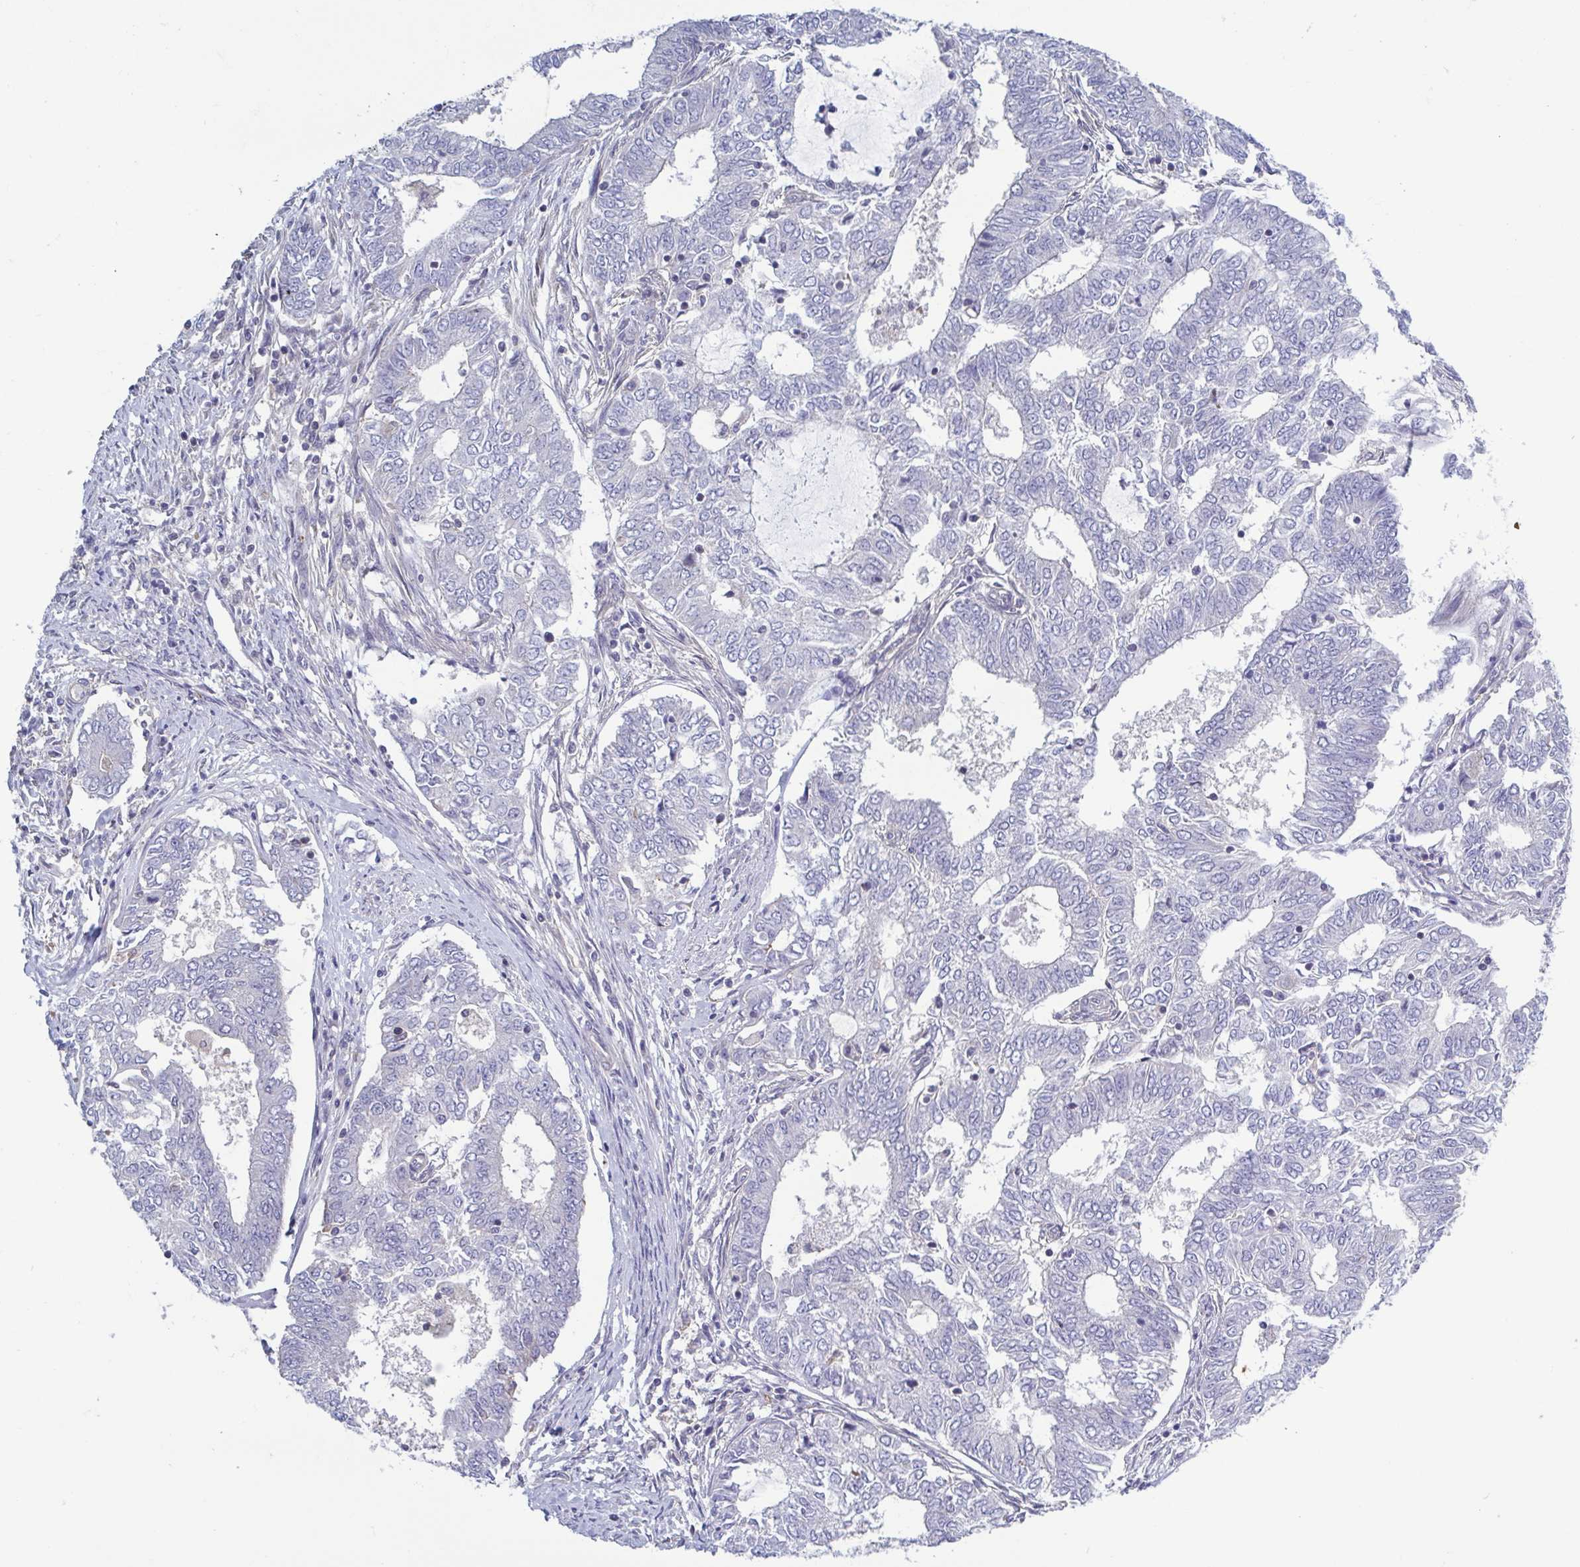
{"staining": {"intensity": "negative", "quantity": "none", "location": "none"}, "tissue": "endometrial cancer", "cell_type": "Tumor cells", "image_type": "cancer", "snomed": [{"axis": "morphology", "description": "Adenocarcinoma, NOS"}, {"axis": "topography", "description": "Endometrium"}], "caption": "Immunohistochemistry of human endometrial cancer reveals no expression in tumor cells.", "gene": "LRRC38", "patient": {"sex": "female", "age": 62}}